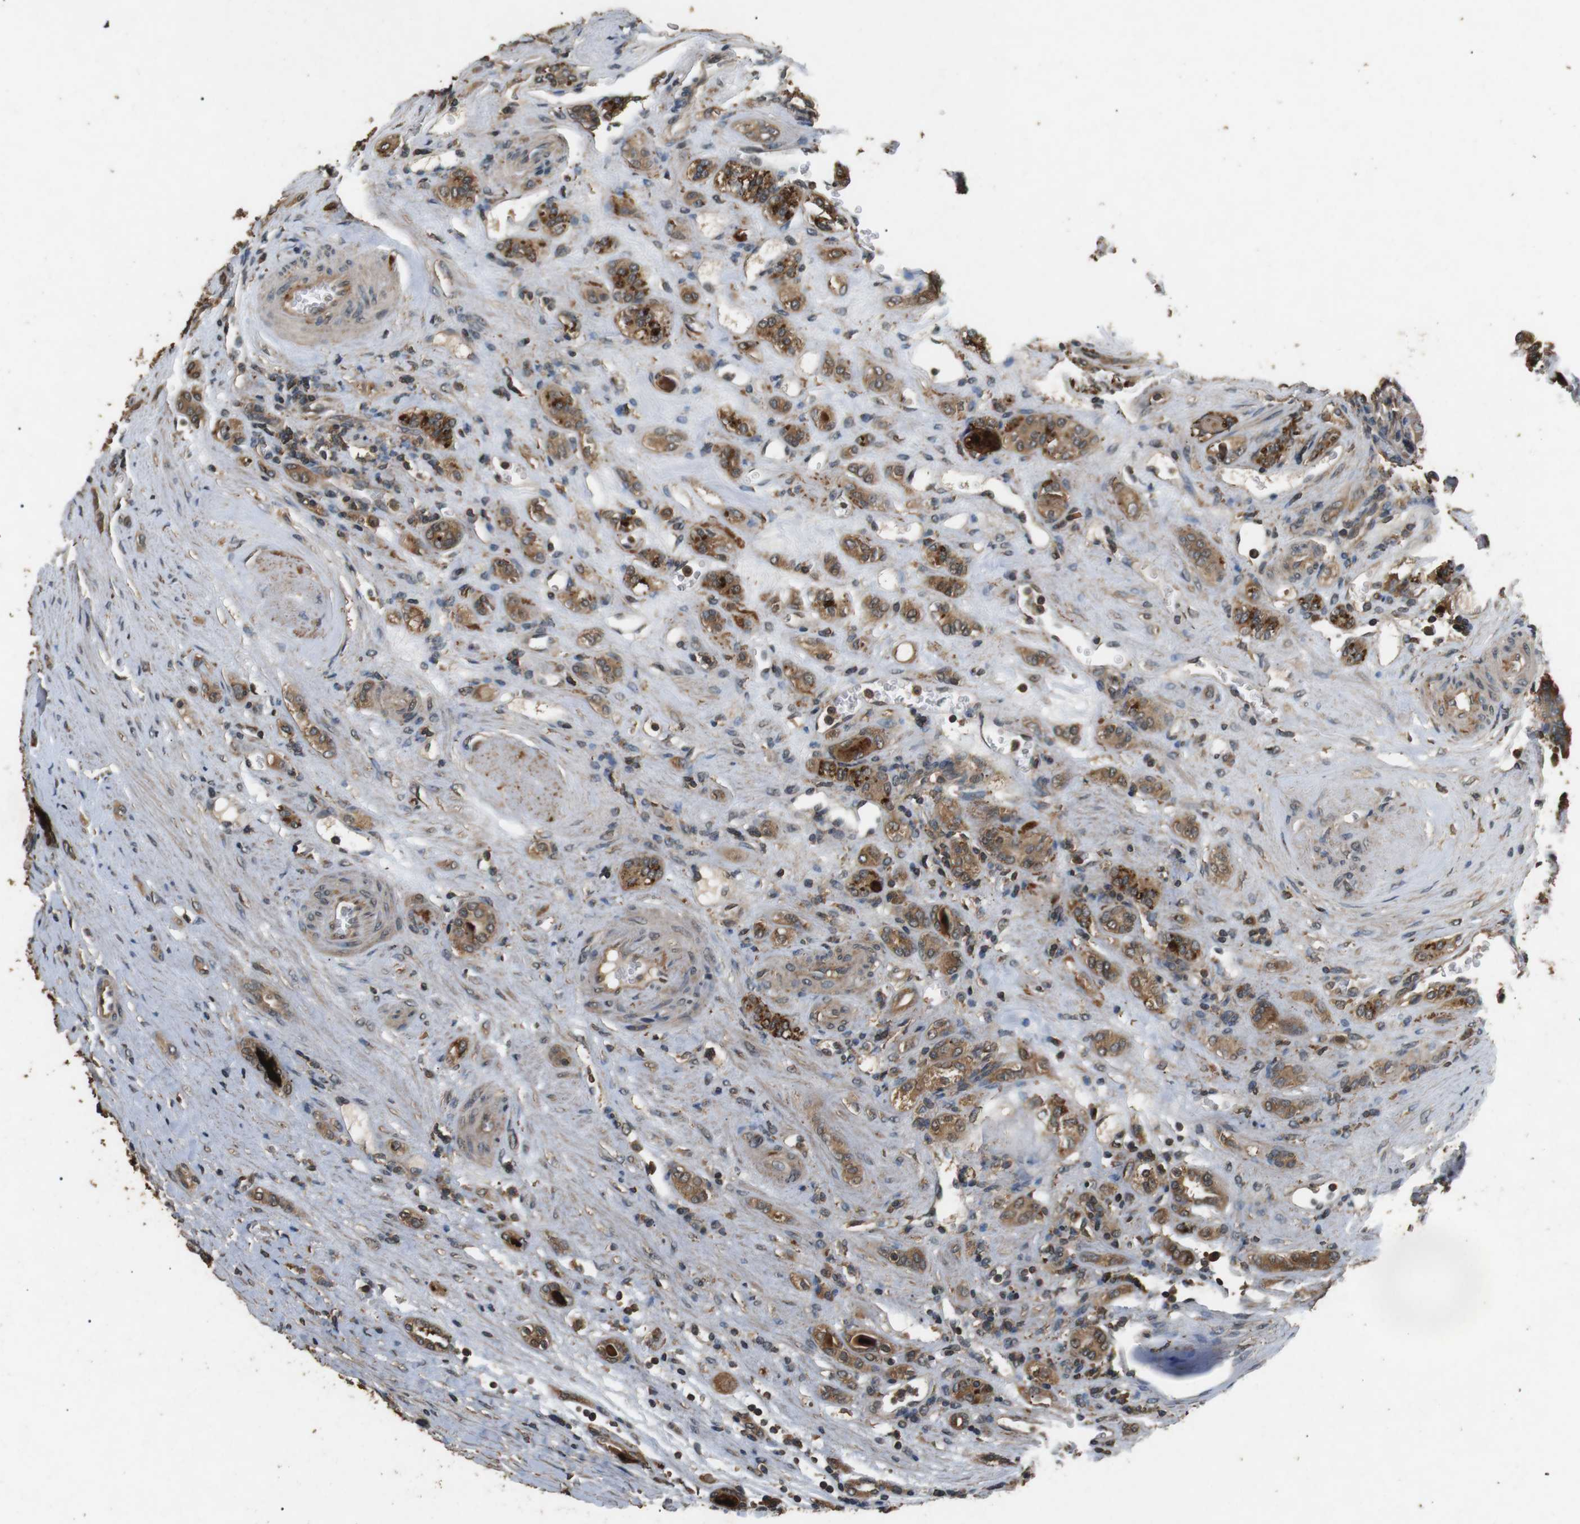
{"staining": {"intensity": "strong", "quantity": ">75%", "location": "cytoplasmic/membranous"}, "tissue": "renal cancer", "cell_type": "Tumor cells", "image_type": "cancer", "snomed": [{"axis": "morphology", "description": "Adenocarcinoma, NOS"}, {"axis": "topography", "description": "Kidney"}], "caption": "Immunohistochemical staining of adenocarcinoma (renal) demonstrates strong cytoplasmic/membranous protein staining in about >75% of tumor cells.", "gene": "TBC1D15", "patient": {"sex": "male", "age": 46}}